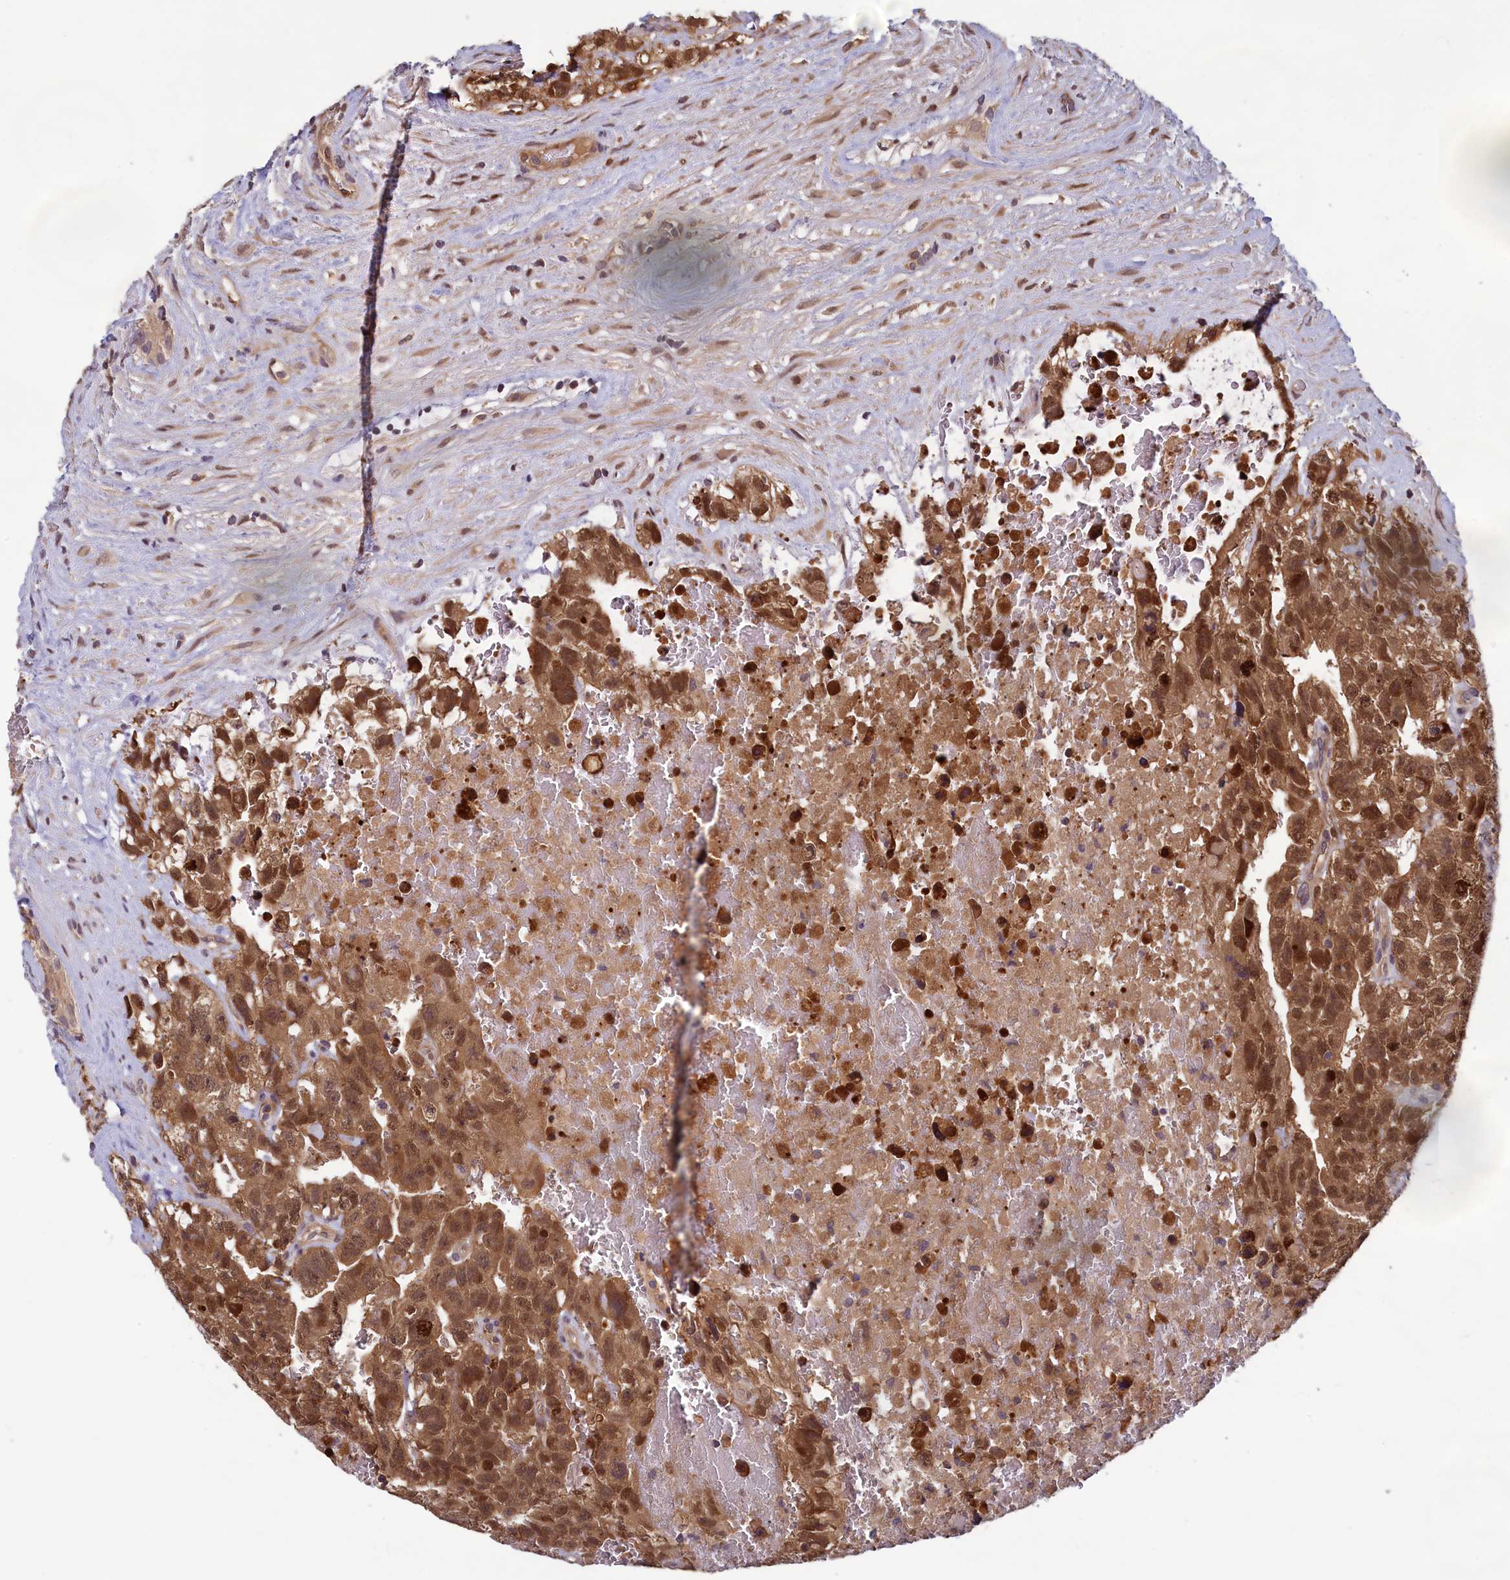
{"staining": {"intensity": "moderate", "quantity": ">75%", "location": "cytoplasmic/membranous,nuclear"}, "tissue": "testis cancer", "cell_type": "Tumor cells", "image_type": "cancer", "snomed": [{"axis": "morphology", "description": "Carcinoma, Embryonal, NOS"}, {"axis": "topography", "description": "Testis"}], "caption": "Human testis cancer (embryonal carcinoma) stained with a protein marker demonstrates moderate staining in tumor cells.", "gene": "CCDC15", "patient": {"sex": "male", "age": 26}}